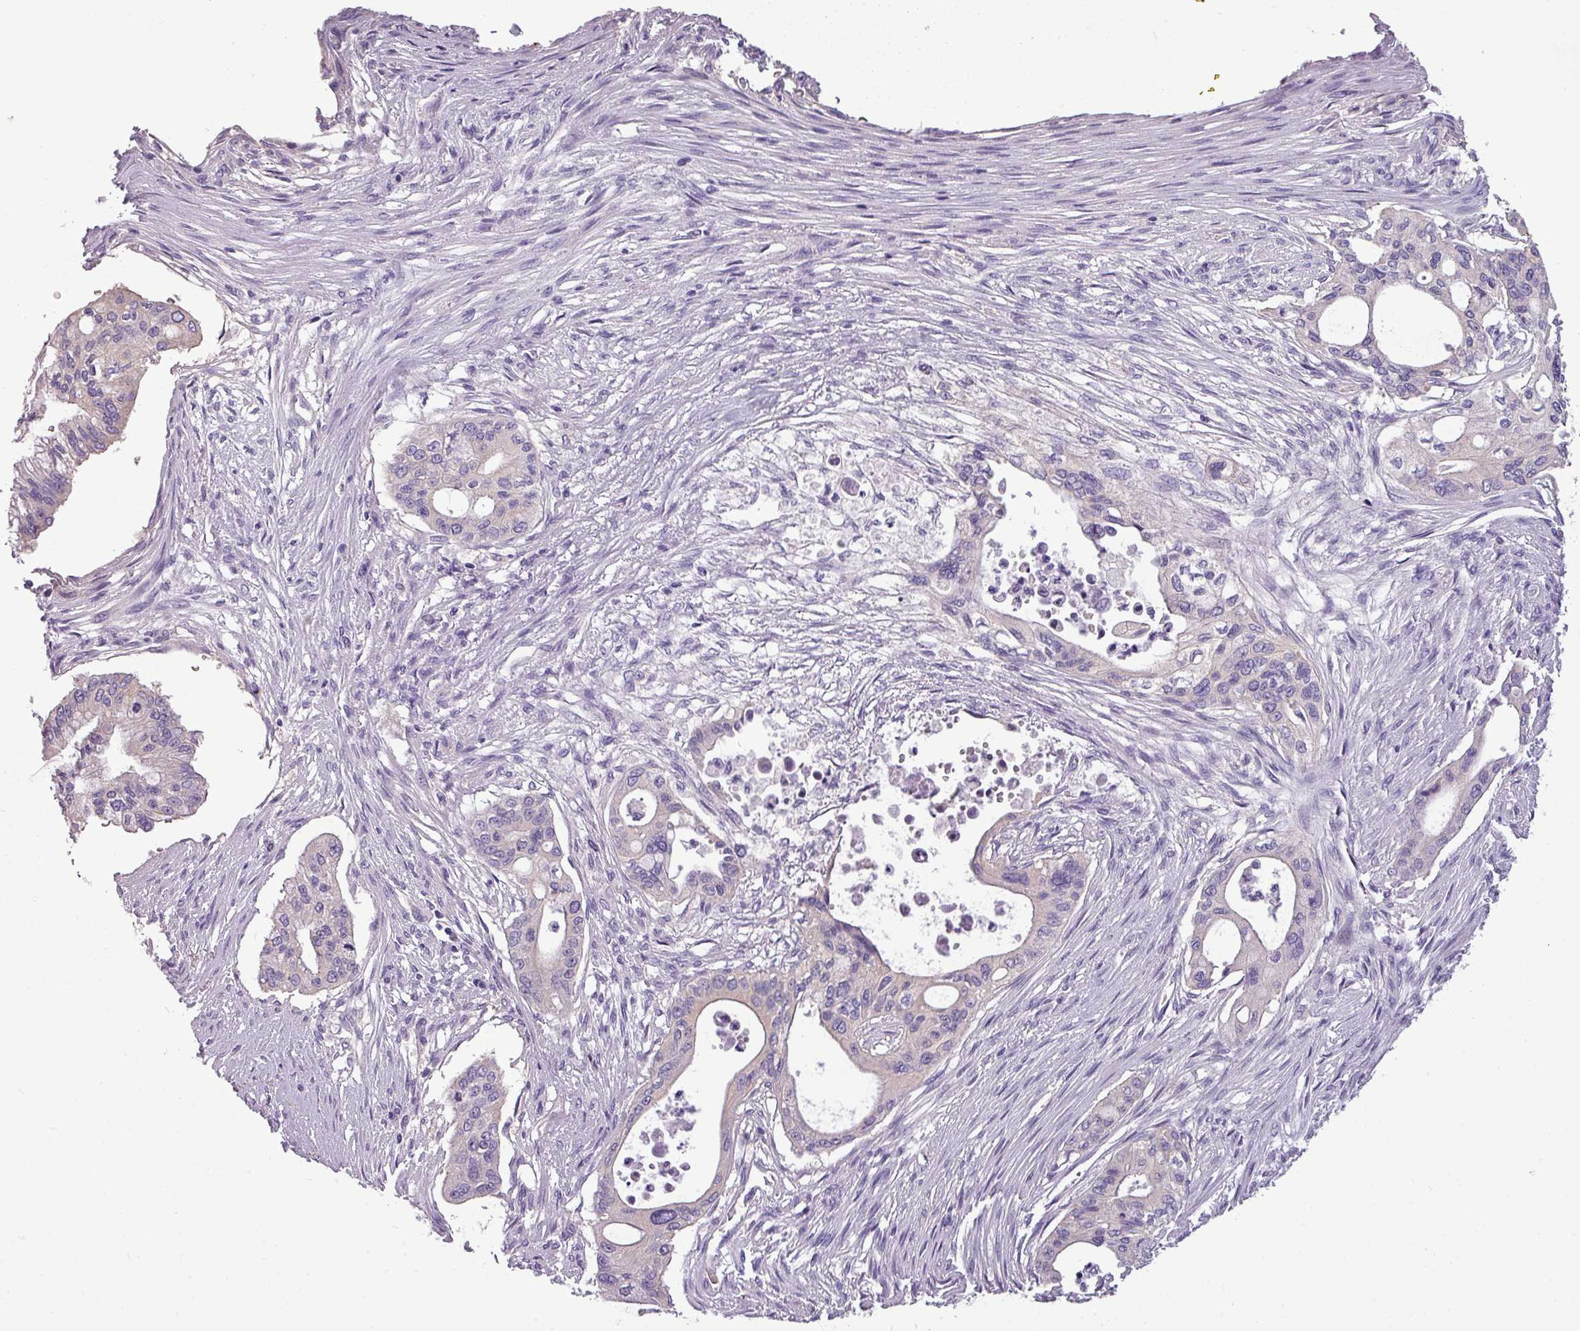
{"staining": {"intensity": "negative", "quantity": "none", "location": "none"}, "tissue": "pancreatic cancer", "cell_type": "Tumor cells", "image_type": "cancer", "snomed": [{"axis": "morphology", "description": "Adenocarcinoma, NOS"}, {"axis": "topography", "description": "Pancreas"}], "caption": "This photomicrograph is of pancreatic cancer (adenocarcinoma) stained with immunohistochemistry (IHC) to label a protein in brown with the nuclei are counter-stained blue. There is no expression in tumor cells.", "gene": "DNAAF9", "patient": {"sex": "male", "age": 46}}